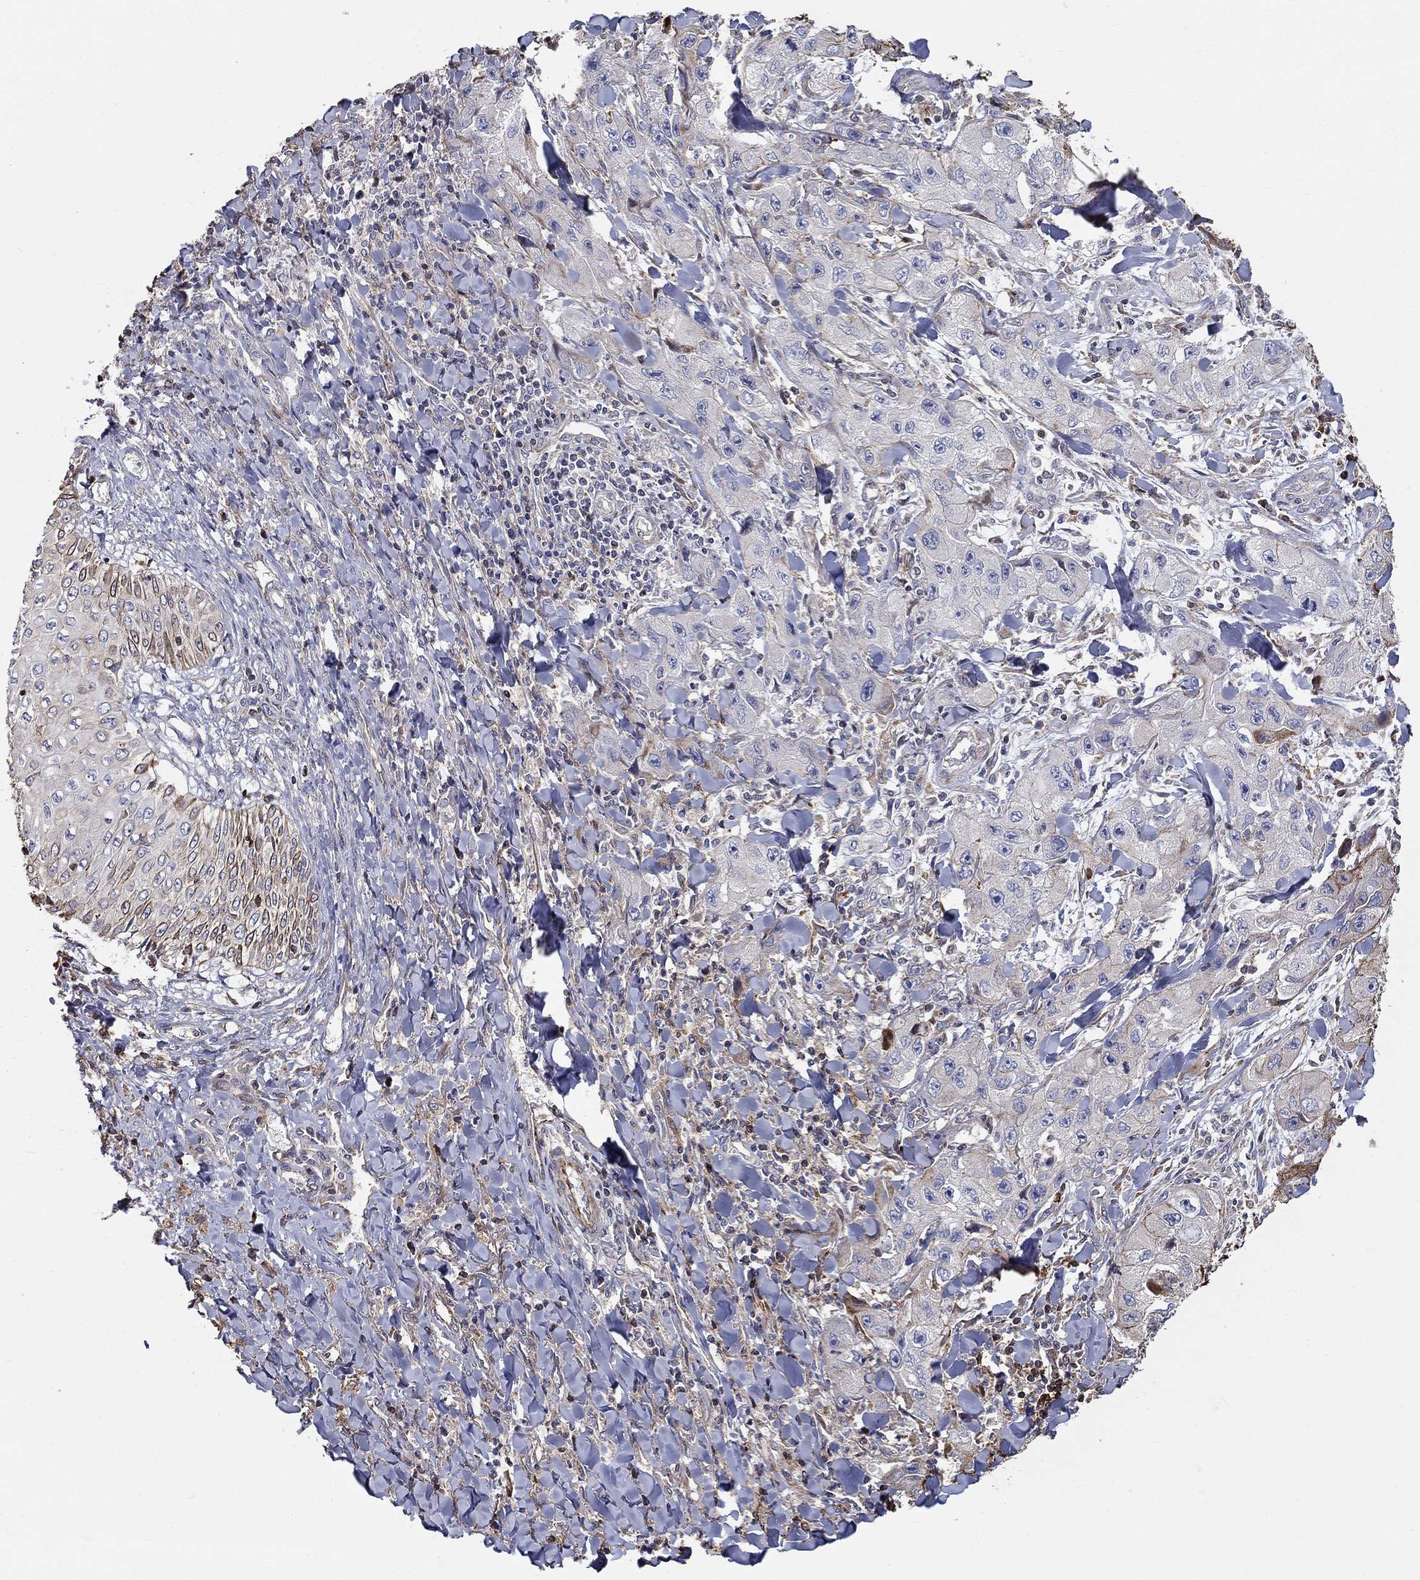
{"staining": {"intensity": "strong", "quantity": "25%-75%", "location": "cytoplasmic/membranous"}, "tissue": "skin cancer", "cell_type": "Tumor cells", "image_type": "cancer", "snomed": [{"axis": "morphology", "description": "Squamous cell carcinoma, NOS"}, {"axis": "topography", "description": "Skin"}, {"axis": "topography", "description": "Subcutis"}], "caption": "IHC micrograph of neoplastic tissue: human skin squamous cell carcinoma stained using immunohistochemistry shows high levels of strong protein expression localized specifically in the cytoplasmic/membranous of tumor cells, appearing as a cytoplasmic/membranous brown color.", "gene": "NPHP1", "patient": {"sex": "male", "age": 73}}